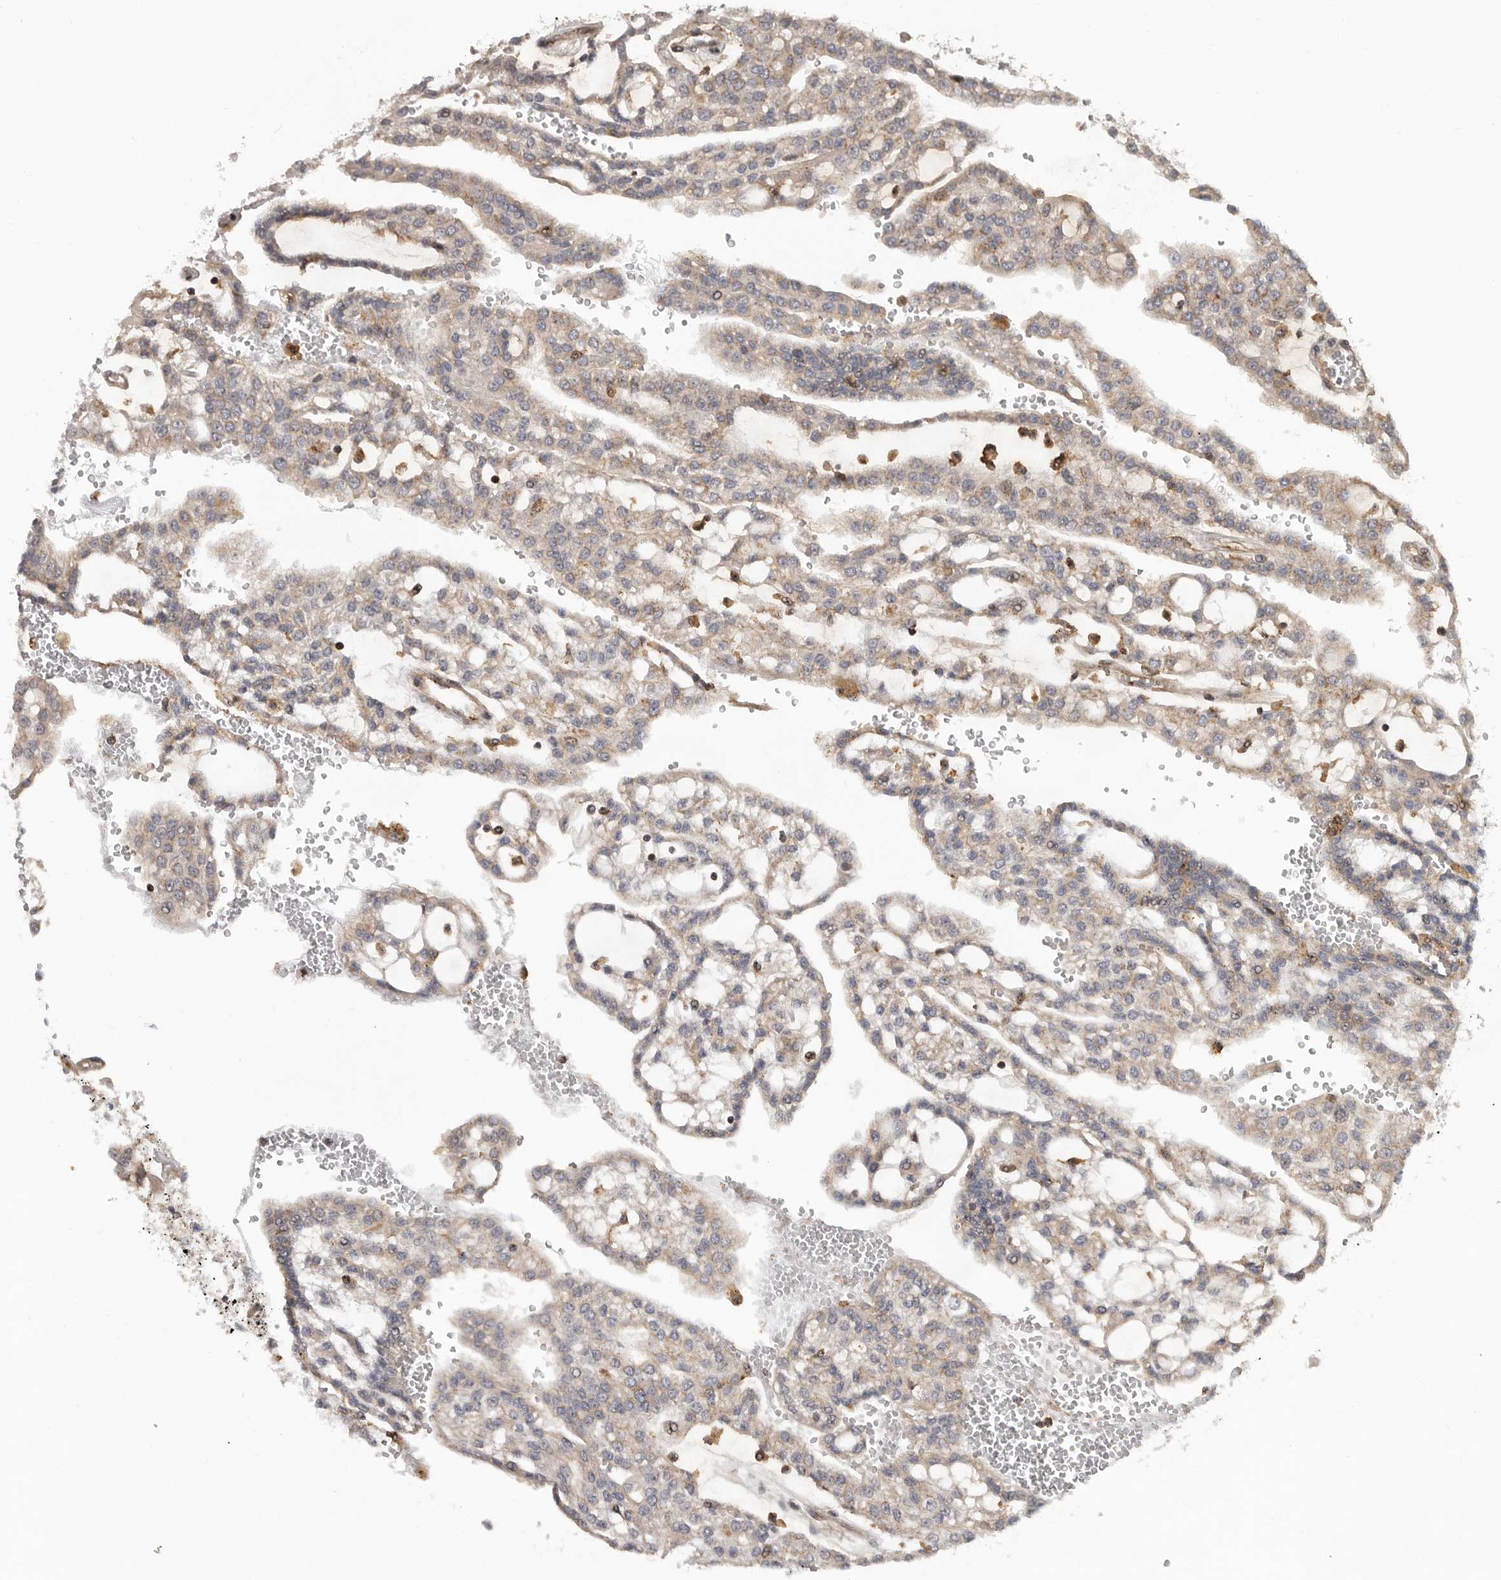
{"staining": {"intensity": "weak", "quantity": "25%-75%", "location": "cytoplasmic/membranous"}, "tissue": "renal cancer", "cell_type": "Tumor cells", "image_type": "cancer", "snomed": [{"axis": "morphology", "description": "Adenocarcinoma, NOS"}, {"axis": "topography", "description": "Kidney"}], "caption": "A micrograph of human renal cancer (adenocarcinoma) stained for a protein reveals weak cytoplasmic/membranous brown staining in tumor cells.", "gene": "RNF157", "patient": {"sex": "male", "age": 63}}